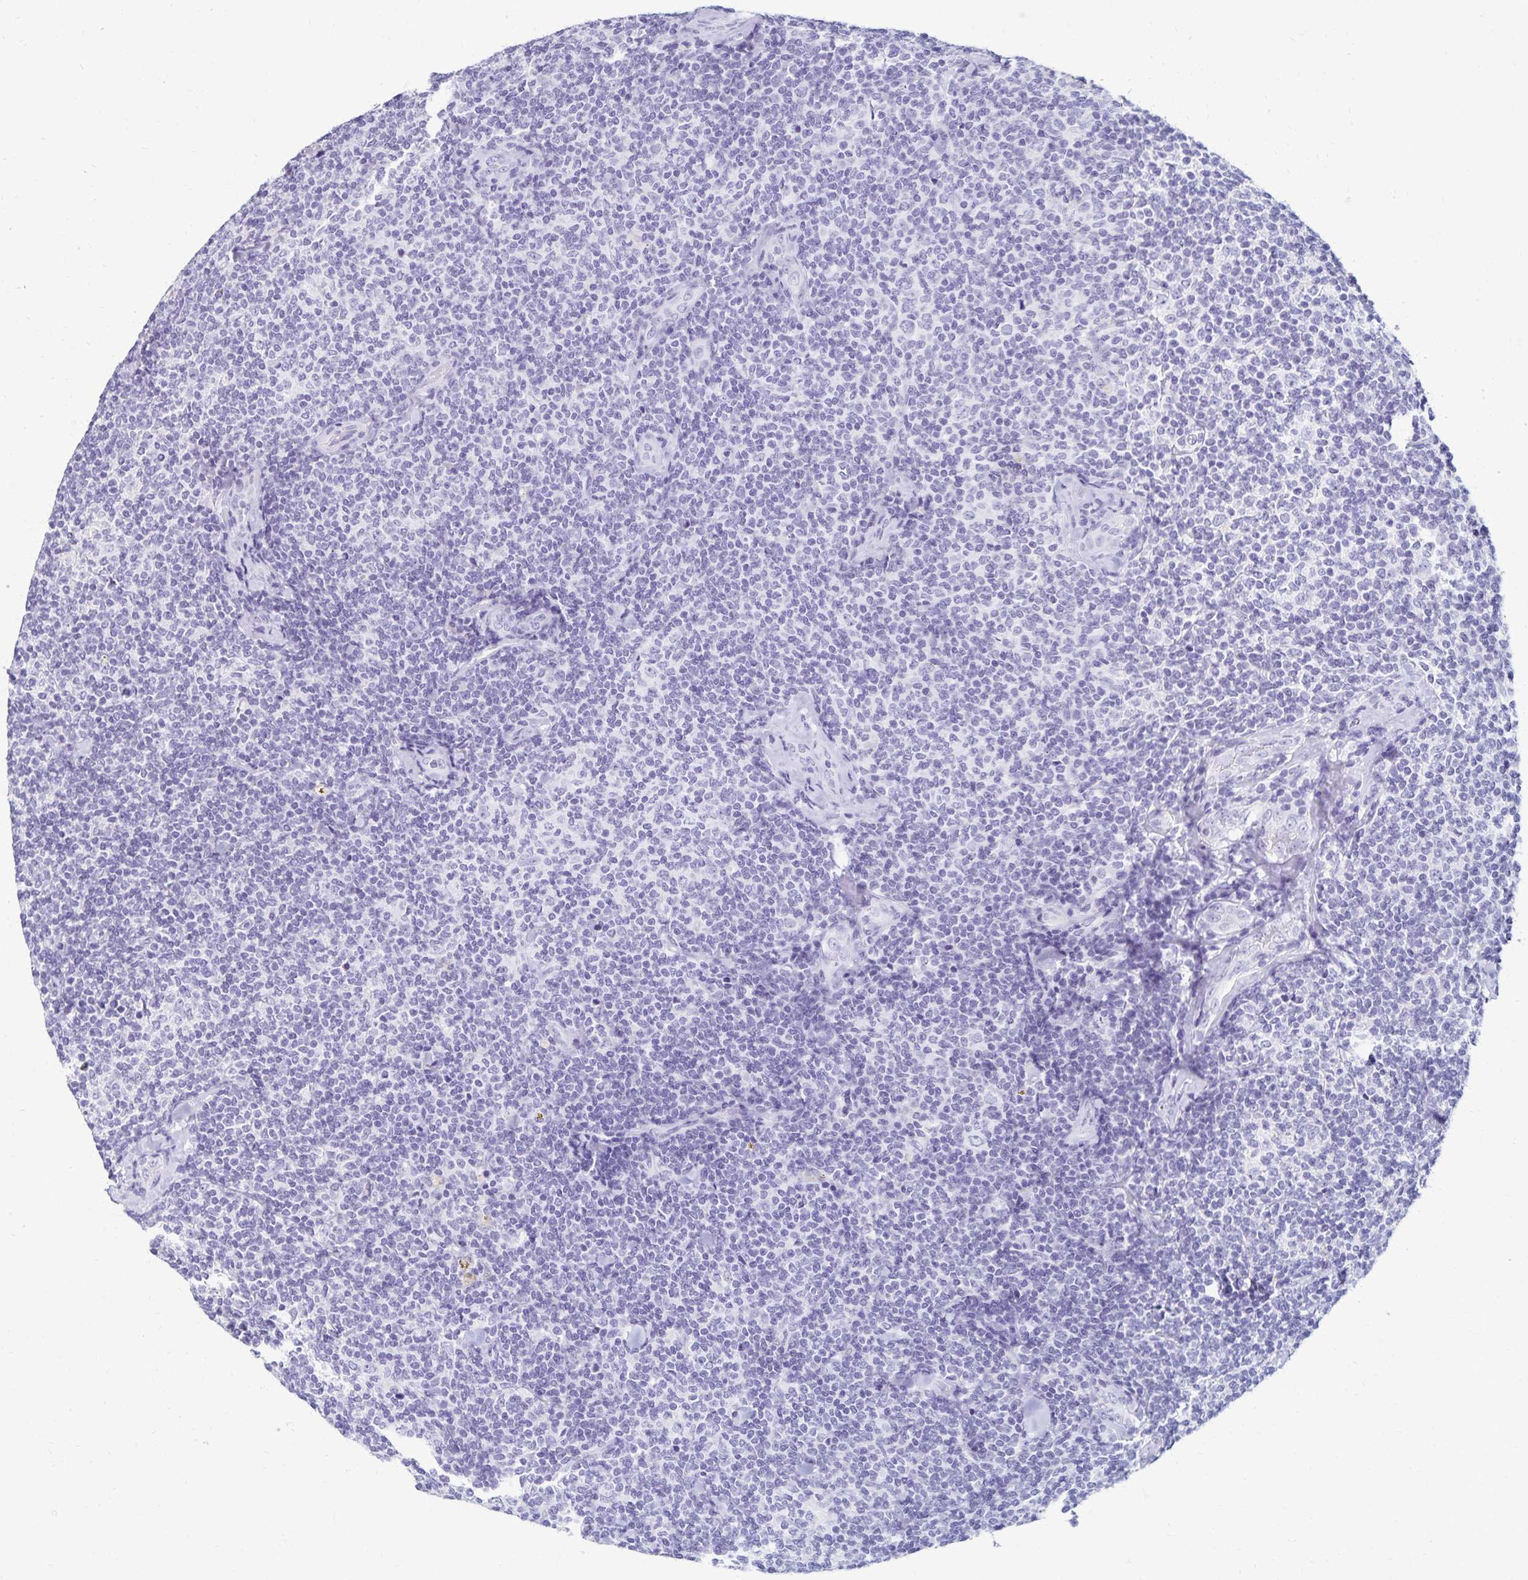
{"staining": {"intensity": "negative", "quantity": "none", "location": "none"}, "tissue": "lymphoma", "cell_type": "Tumor cells", "image_type": "cancer", "snomed": [{"axis": "morphology", "description": "Malignant lymphoma, non-Hodgkin's type, Low grade"}, {"axis": "topography", "description": "Lymph node"}], "caption": "High magnification brightfield microscopy of lymphoma stained with DAB (3,3'-diaminobenzidine) (brown) and counterstained with hematoxylin (blue): tumor cells show no significant expression.", "gene": "C2orf50", "patient": {"sex": "female", "age": 56}}